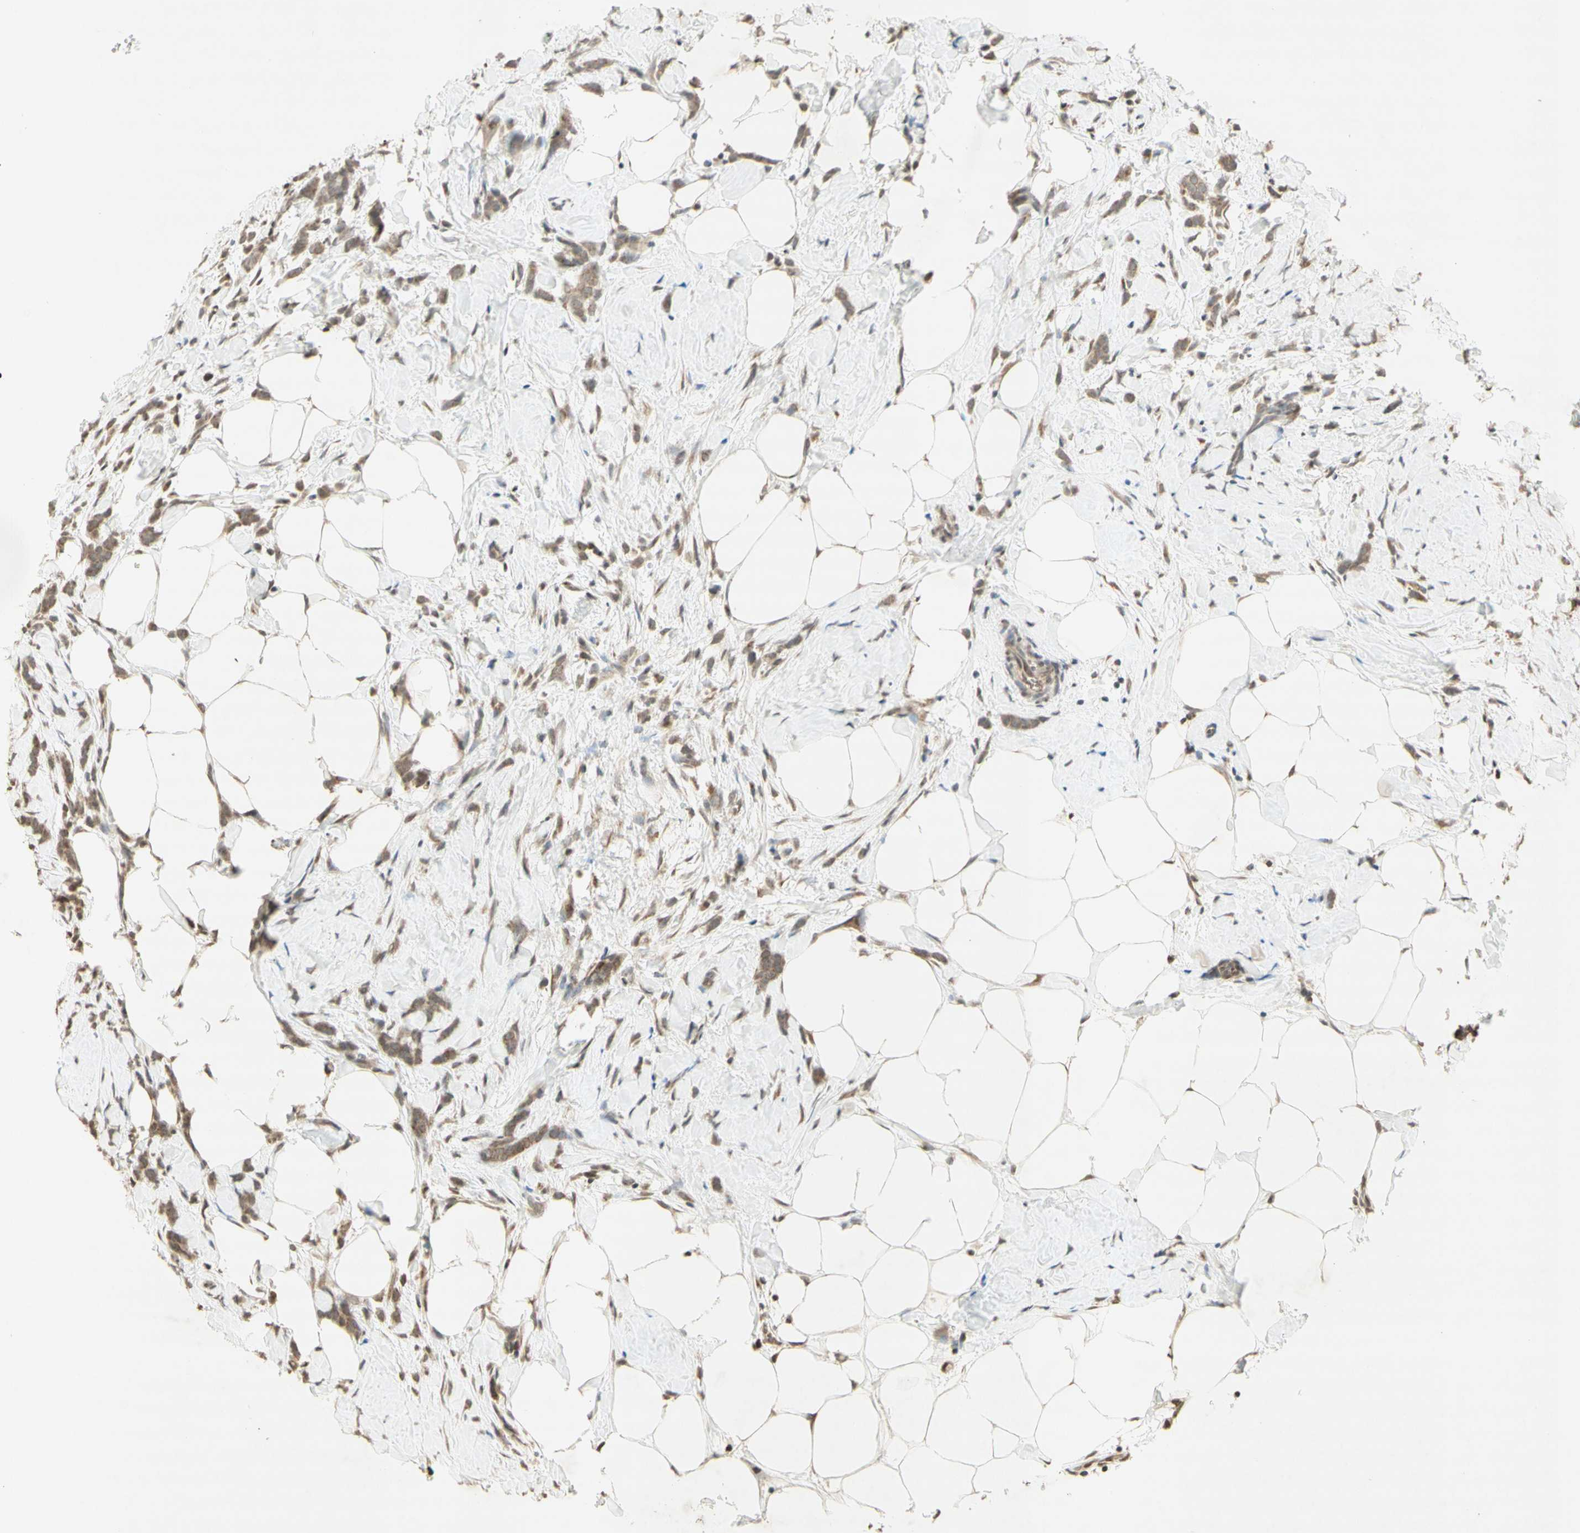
{"staining": {"intensity": "moderate", "quantity": "25%-75%", "location": "cytoplasmic/membranous,nuclear"}, "tissue": "breast cancer", "cell_type": "Tumor cells", "image_type": "cancer", "snomed": [{"axis": "morphology", "description": "Lobular carcinoma, in situ"}, {"axis": "morphology", "description": "Lobular carcinoma"}, {"axis": "topography", "description": "Breast"}], "caption": "There is medium levels of moderate cytoplasmic/membranous and nuclear positivity in tumor cells of breast cancer (lobular carcinoma), as demonstrated by immunohistochemical staining (brown color).", "gene": "CCNI", "patient": {"sex": "female", "age": 41}}